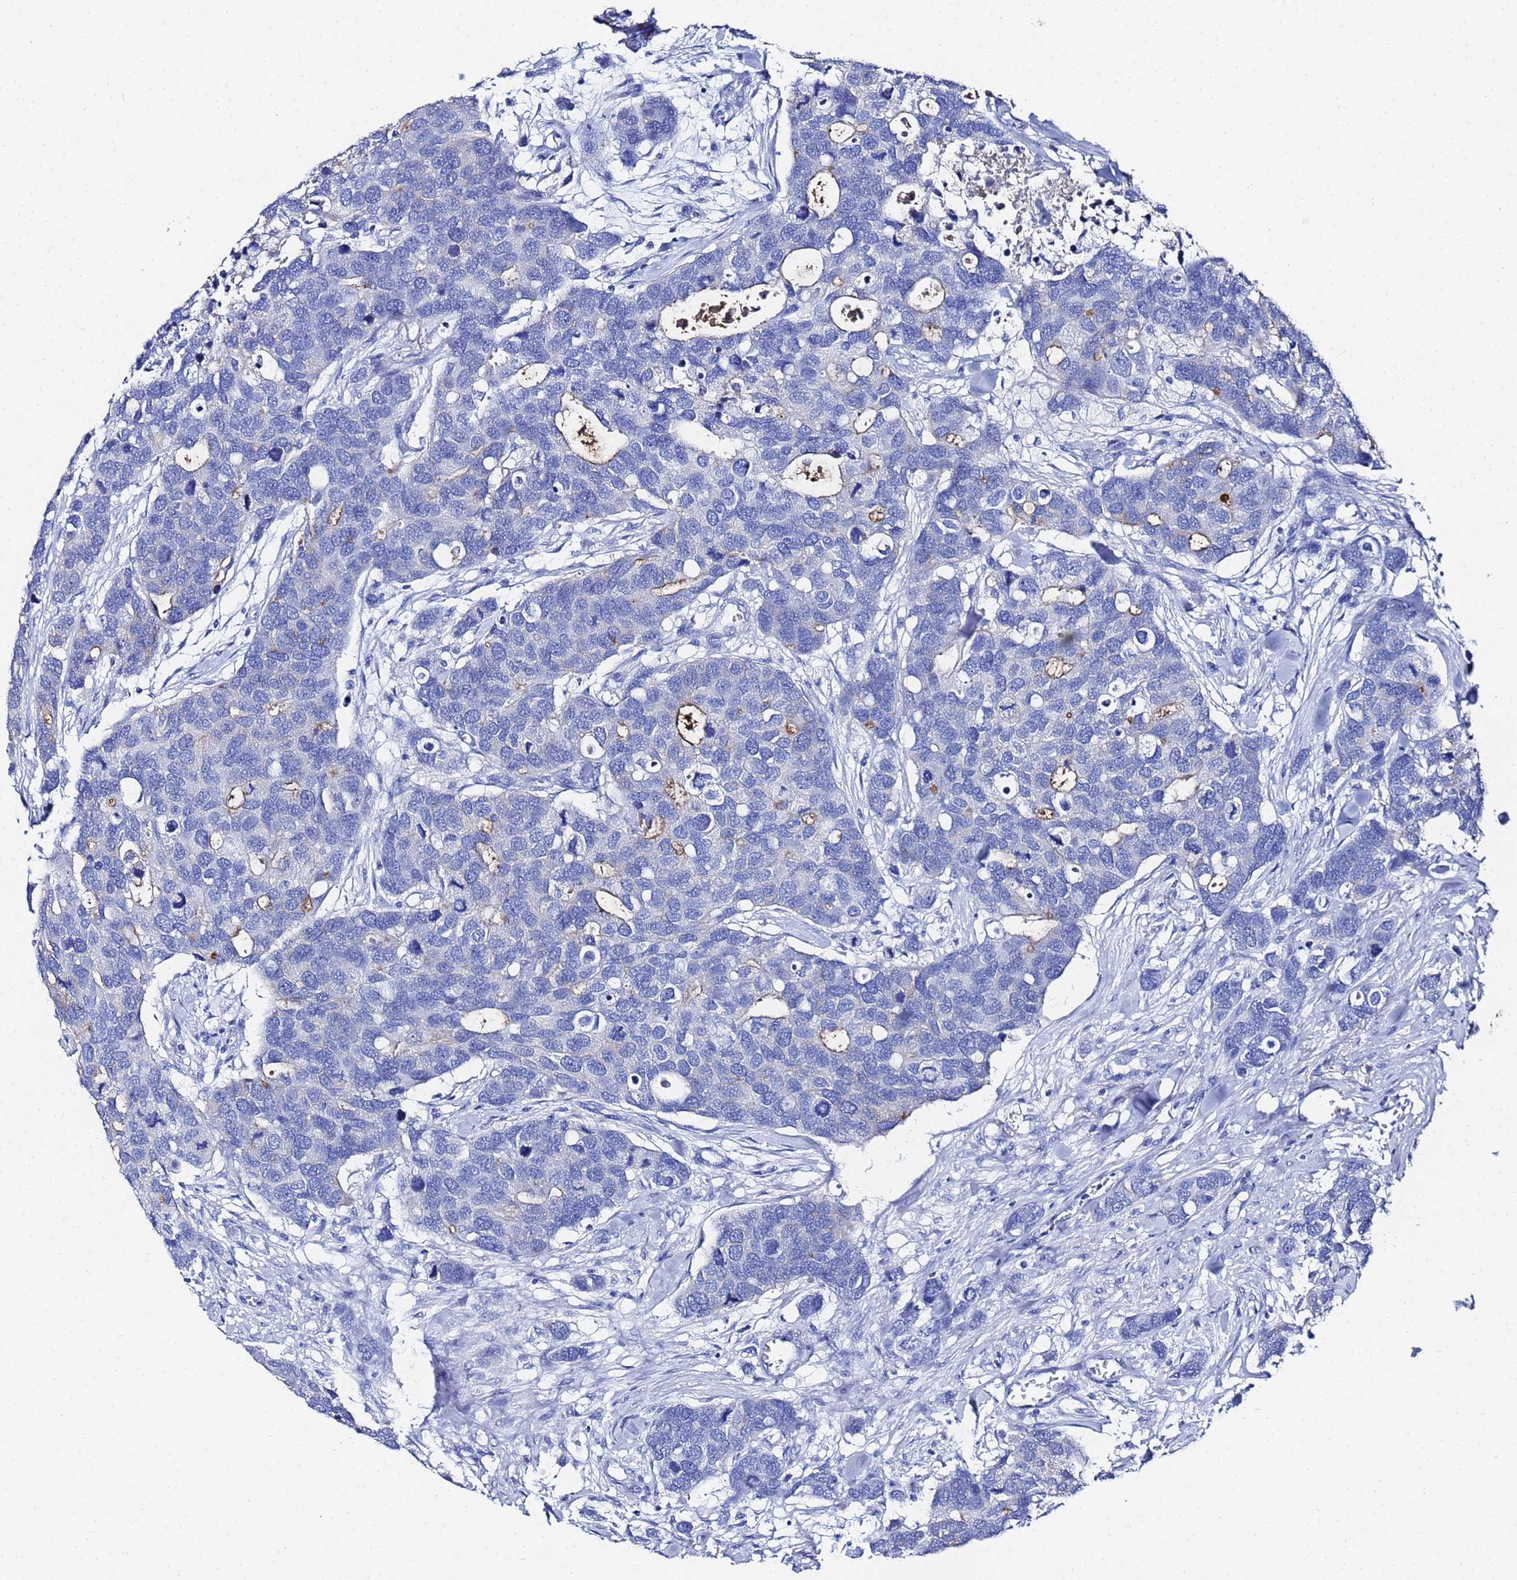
{"staining": {"intensity": "negative", "quantity": "none", "location": "none"}, "tissue": "breast cancer", "cell_type": "Tumor cells", "image_type": "cancer", "snomed": [{"axis": "morphology", "description": "Duct carcinoma"}, {"axis": "topography", "description": "Breast"}], "caption": "This is an IHC histopathology image of intraductal carcinoma (breast). There is no positivity in tumor cells.", "gene": "GGT1", "patient": {"sex": "female", "age": 83}}